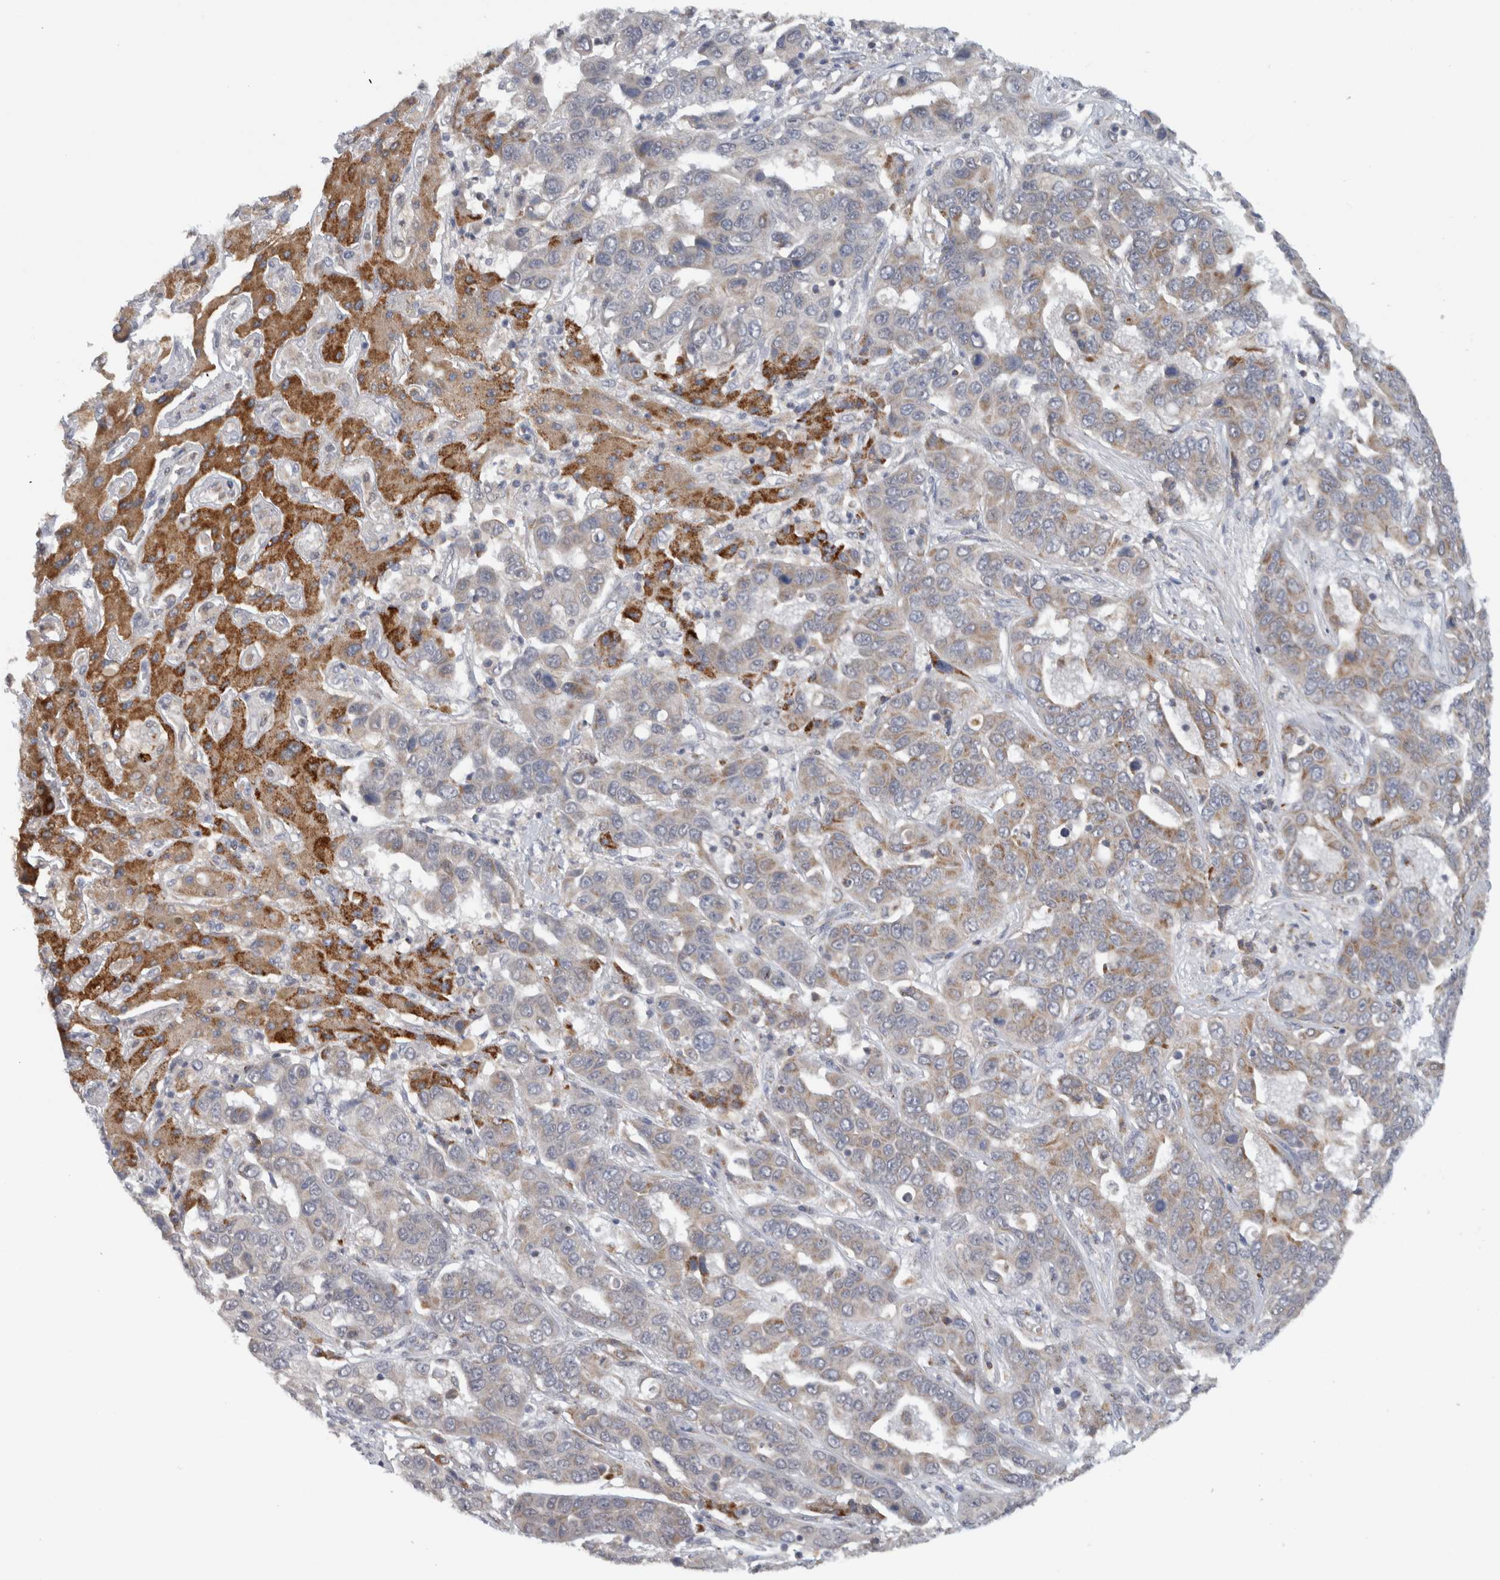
{"staining": {"intensity": "moderate", "quantity": "25%-75%", "location": "cytoplasmic/membranous"}, "tissue": "liver cancer", "cell_type": "Tumor cells", "image_type": "cancer", "snomed": [{"axis": "morphology", "description": "Cholangiocarcinoma"}, {"axis": "topography", "description": "Liver"}], "caption": "Protein staining of liver cancer (cholangiocarcinoma) tissue demonstrates moderate cytoplasmic/membranous staining in approximately 25%-75% of tumor cells.", "gene": "RAB18", "patient": {"sex": "female", "age": 52}}